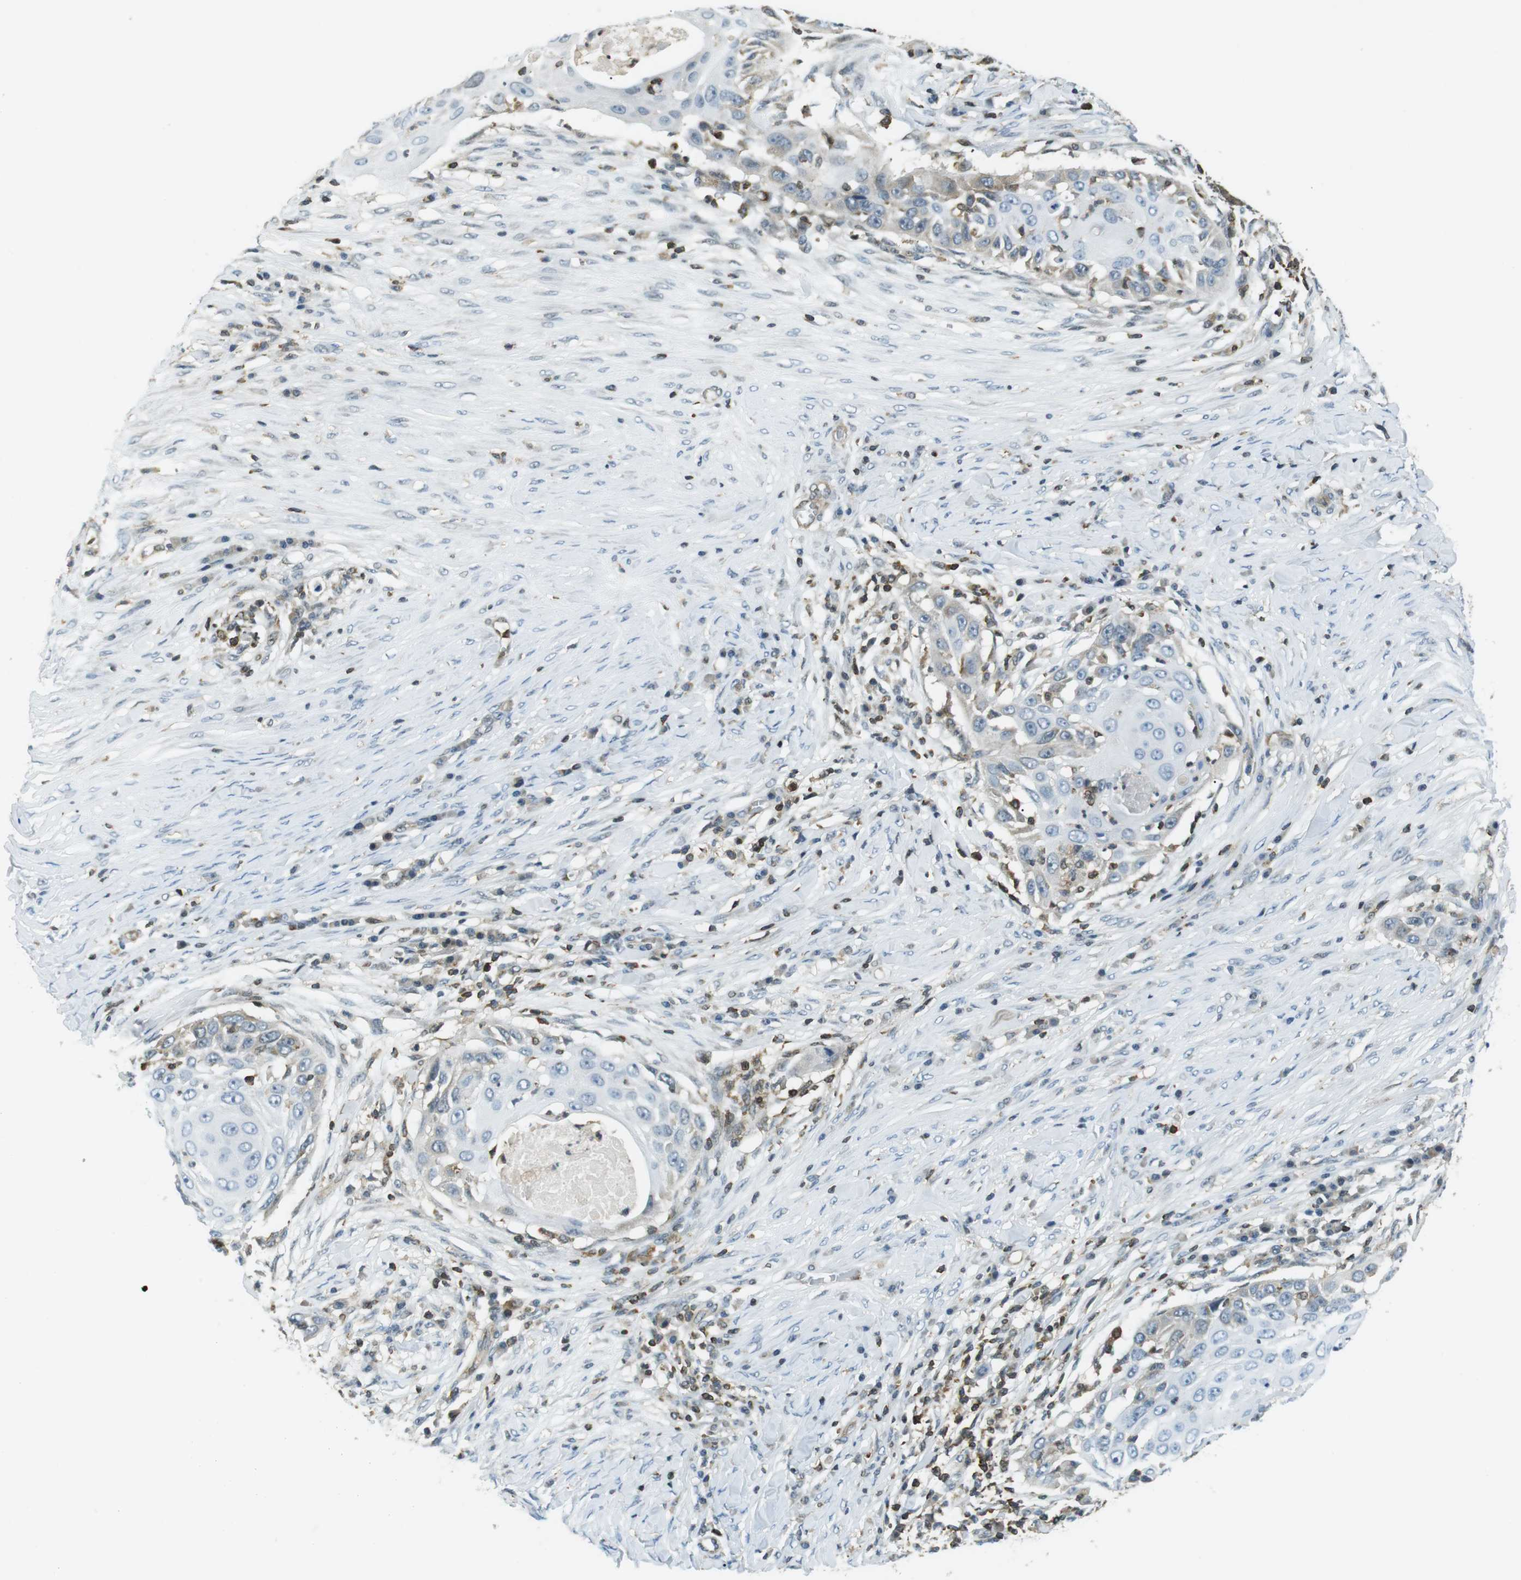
{"staining": {"intensity": "weak", "quantity": "<25%", "location": "cytoplasmic/membranous"}, "tissue": "skin cancer", "cell_type": "Tumor cells", "image_type": "cancer", "snomed": [{"axis": "morphology", "description": "Squamous cell carcinoma, NOS"}, {"axis": "topography", "description": "Skin"}], "caption": "Histopathology image shows no significant protein positivity in tumor cells of skin squamous cell carcinoma.", "gene": "STK10", "patient": {"sex": "female", "age": 44}}